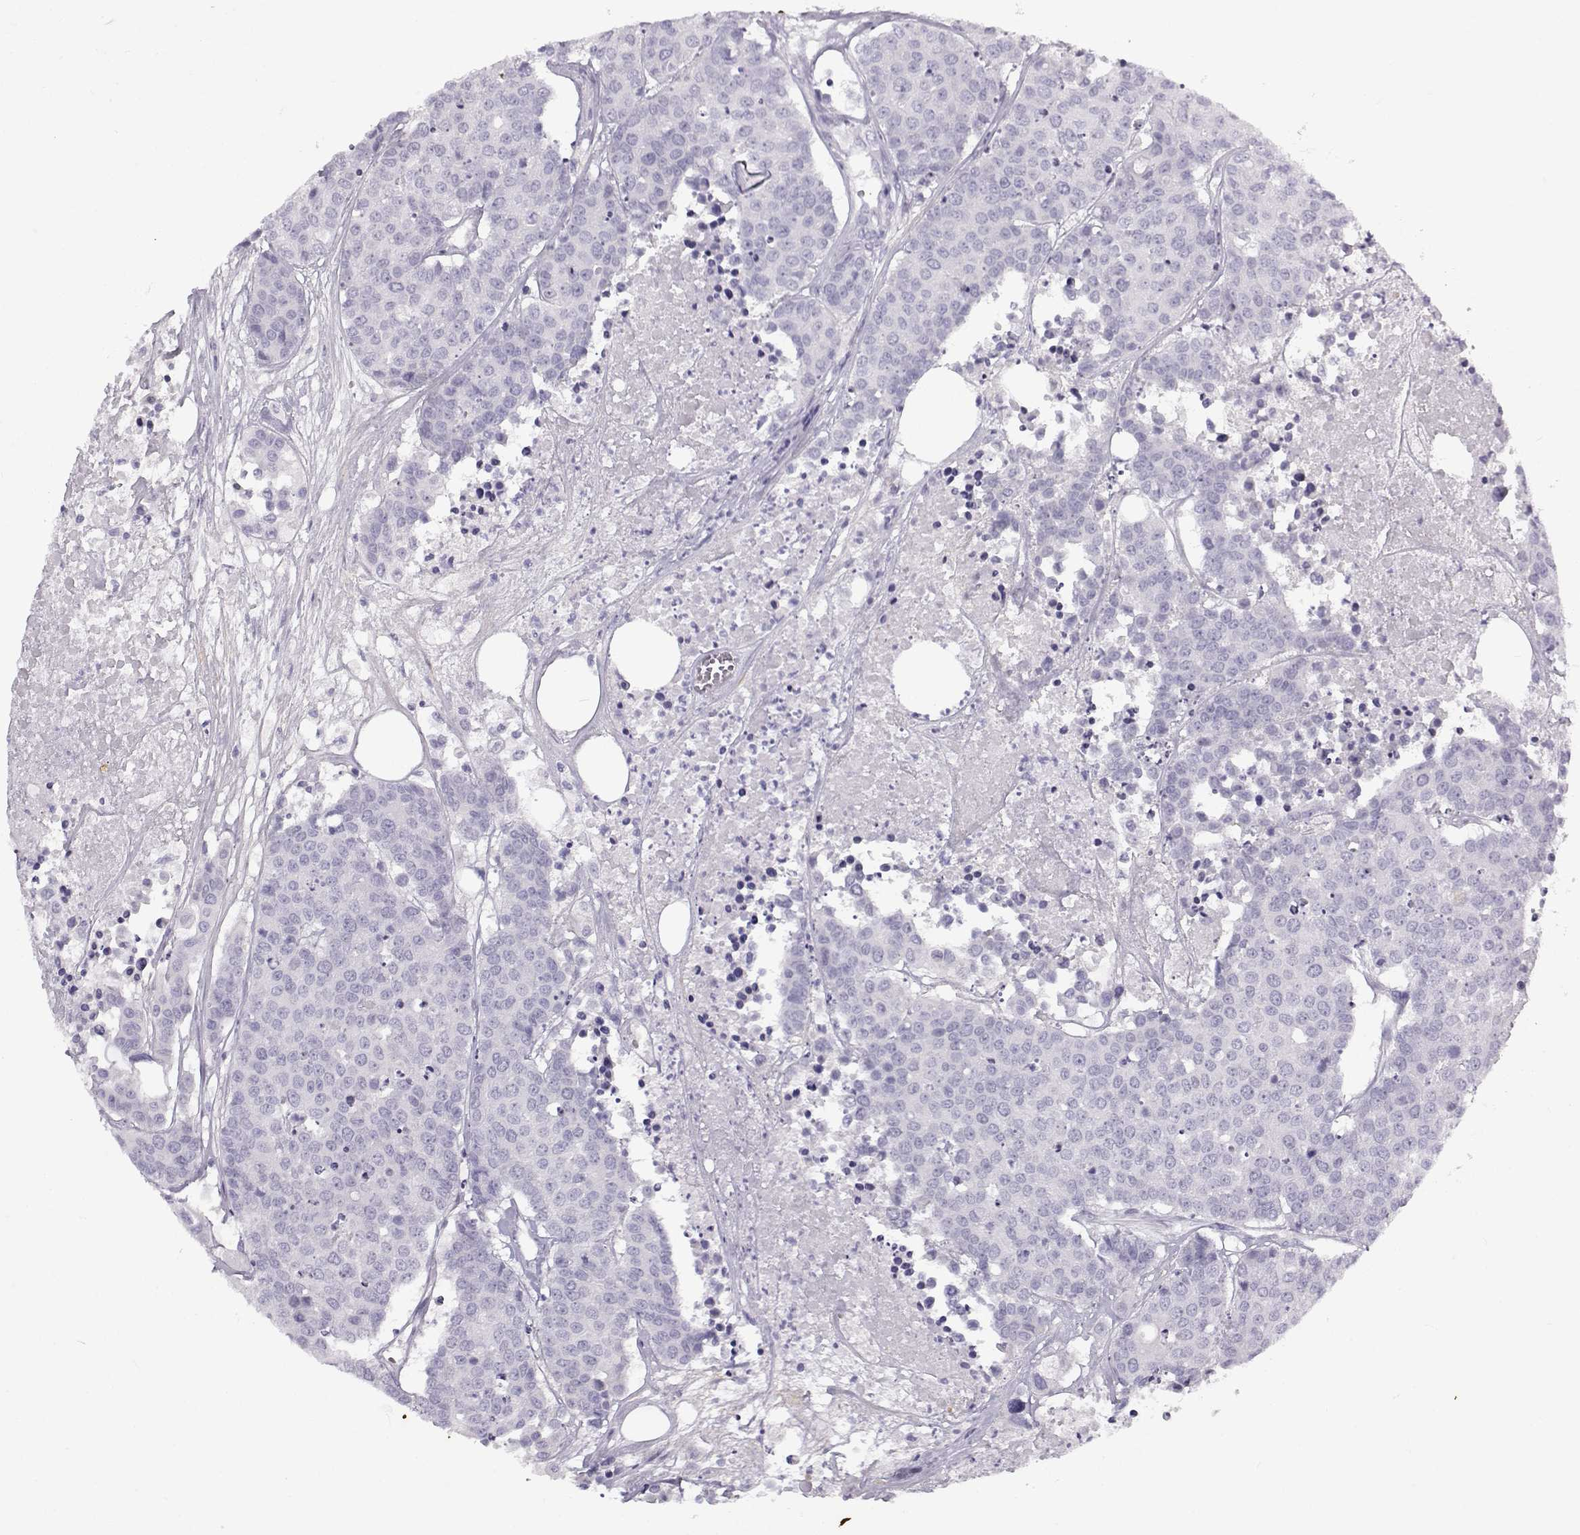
{"staining": {"intensity": "negative", "quantity": "none", "location": "none"}, "tissue": "carcinoid", "cell_type": "Tumor cells", "image_type": "cancer", "snomed": [{"axis": "morphology", "description": "Carcinoid, malignant, NOS"}, {"axis": "topography", "description": "Colon"}], "caption": "Carcinoid was stained to show a protein in brown. There is no significant positivity in tumor cells.", "gene": "GTSF1L", "patient": {"sex": "male", "age": 81}}